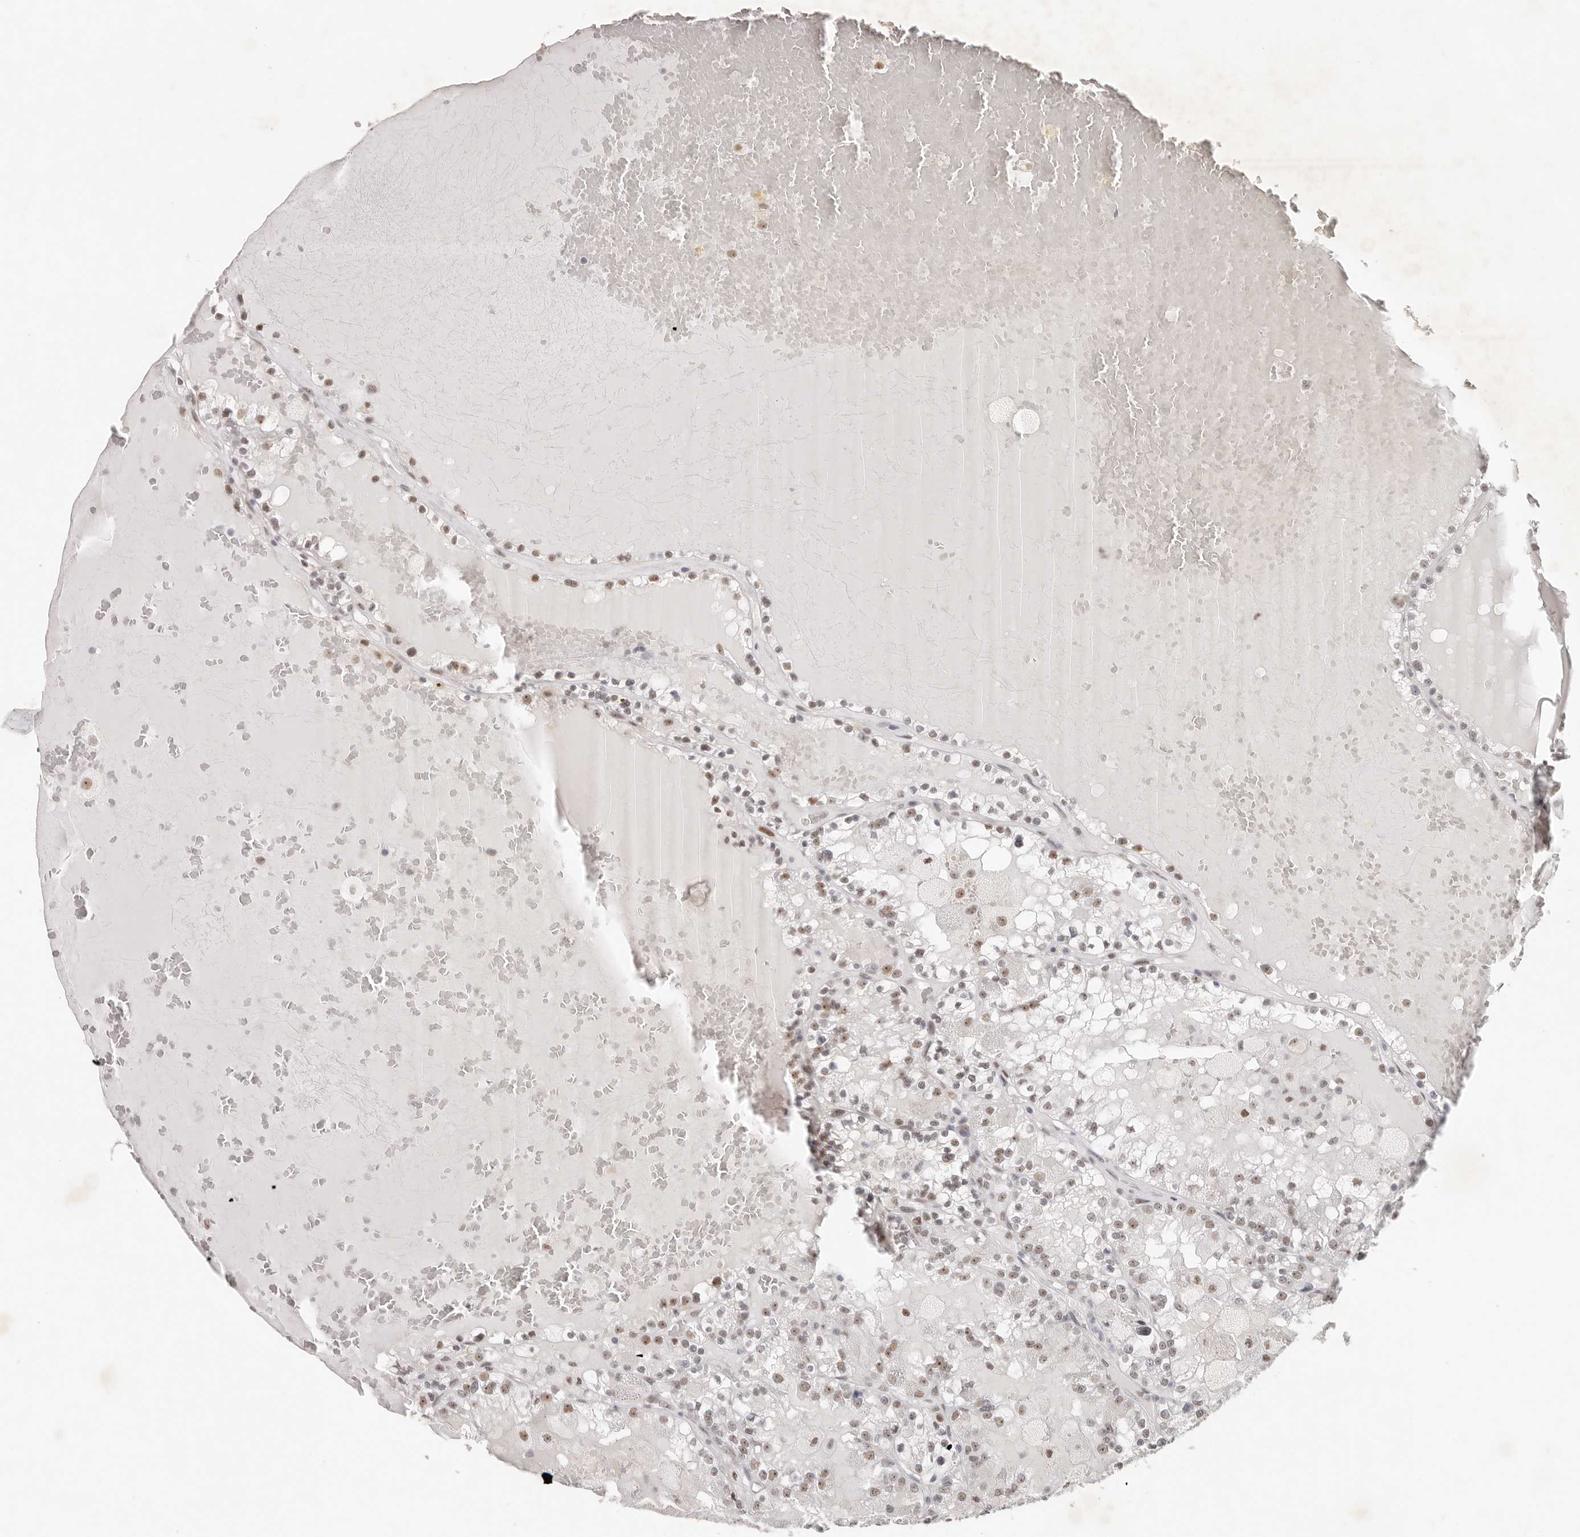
{"staining": {"intensity": "weak", "quantity": "25%-75%", "location": "nuclear"}, "tissue": "renal cancer", "cell_type": "Tumor cells", "image_type": "cancer", "snomed": [{"axis": "morphology", "description": "Adenocarcinoma, NOS"}, {"axis": "topography", "description": "Kidney"}], "caption": "This is an image of immunohistochemistry staining of renal cancer (adenocarcinoma), which shows weak staining in the nuclear of tumor cells.", "gene": "LARP7", "patient": {"sex": "female", "age": 56}}